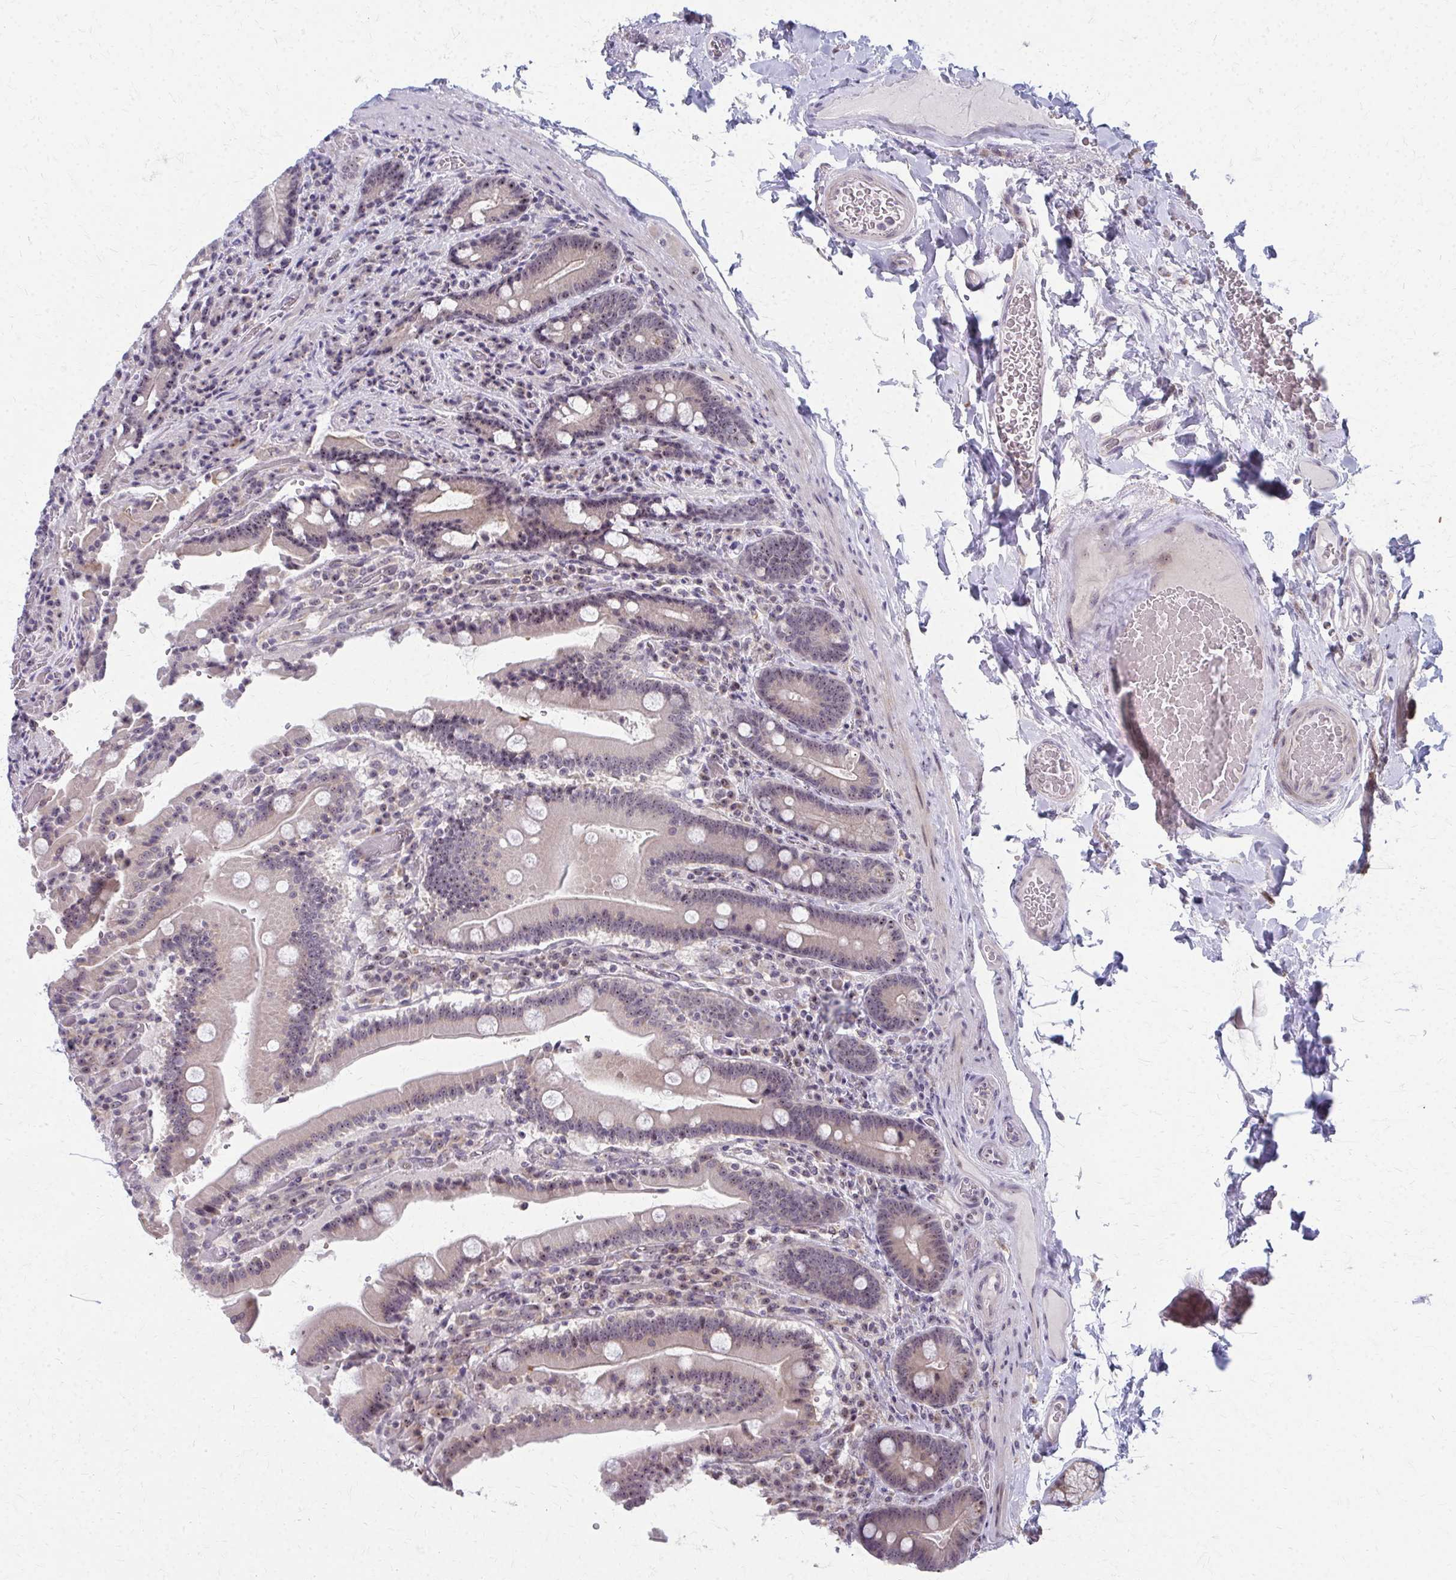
{"staining": {"intensity": "weak", "quantity": "25%-75%", "location": "nuclear"}, "tissue": "duodenum", "cell_type": "Glandular cells", "image_type": "normal", "snomed": [{"axis": "morphology", "description": "Normal tissue, NOS"}, {"axis": "topography", "description": "Duodenum"}], "caption": "Immunohistochemical staining of unremarkable human duodenum demonstrates weak nuclear protein expression in about 25%-75% of glandular cells. (DAB (3,3'-diaminobenzidine) = brown stain, brightfield microscopy at high magnification).", "gene": "NUDT16", "patient": {"sex": "female", "age": 62}}